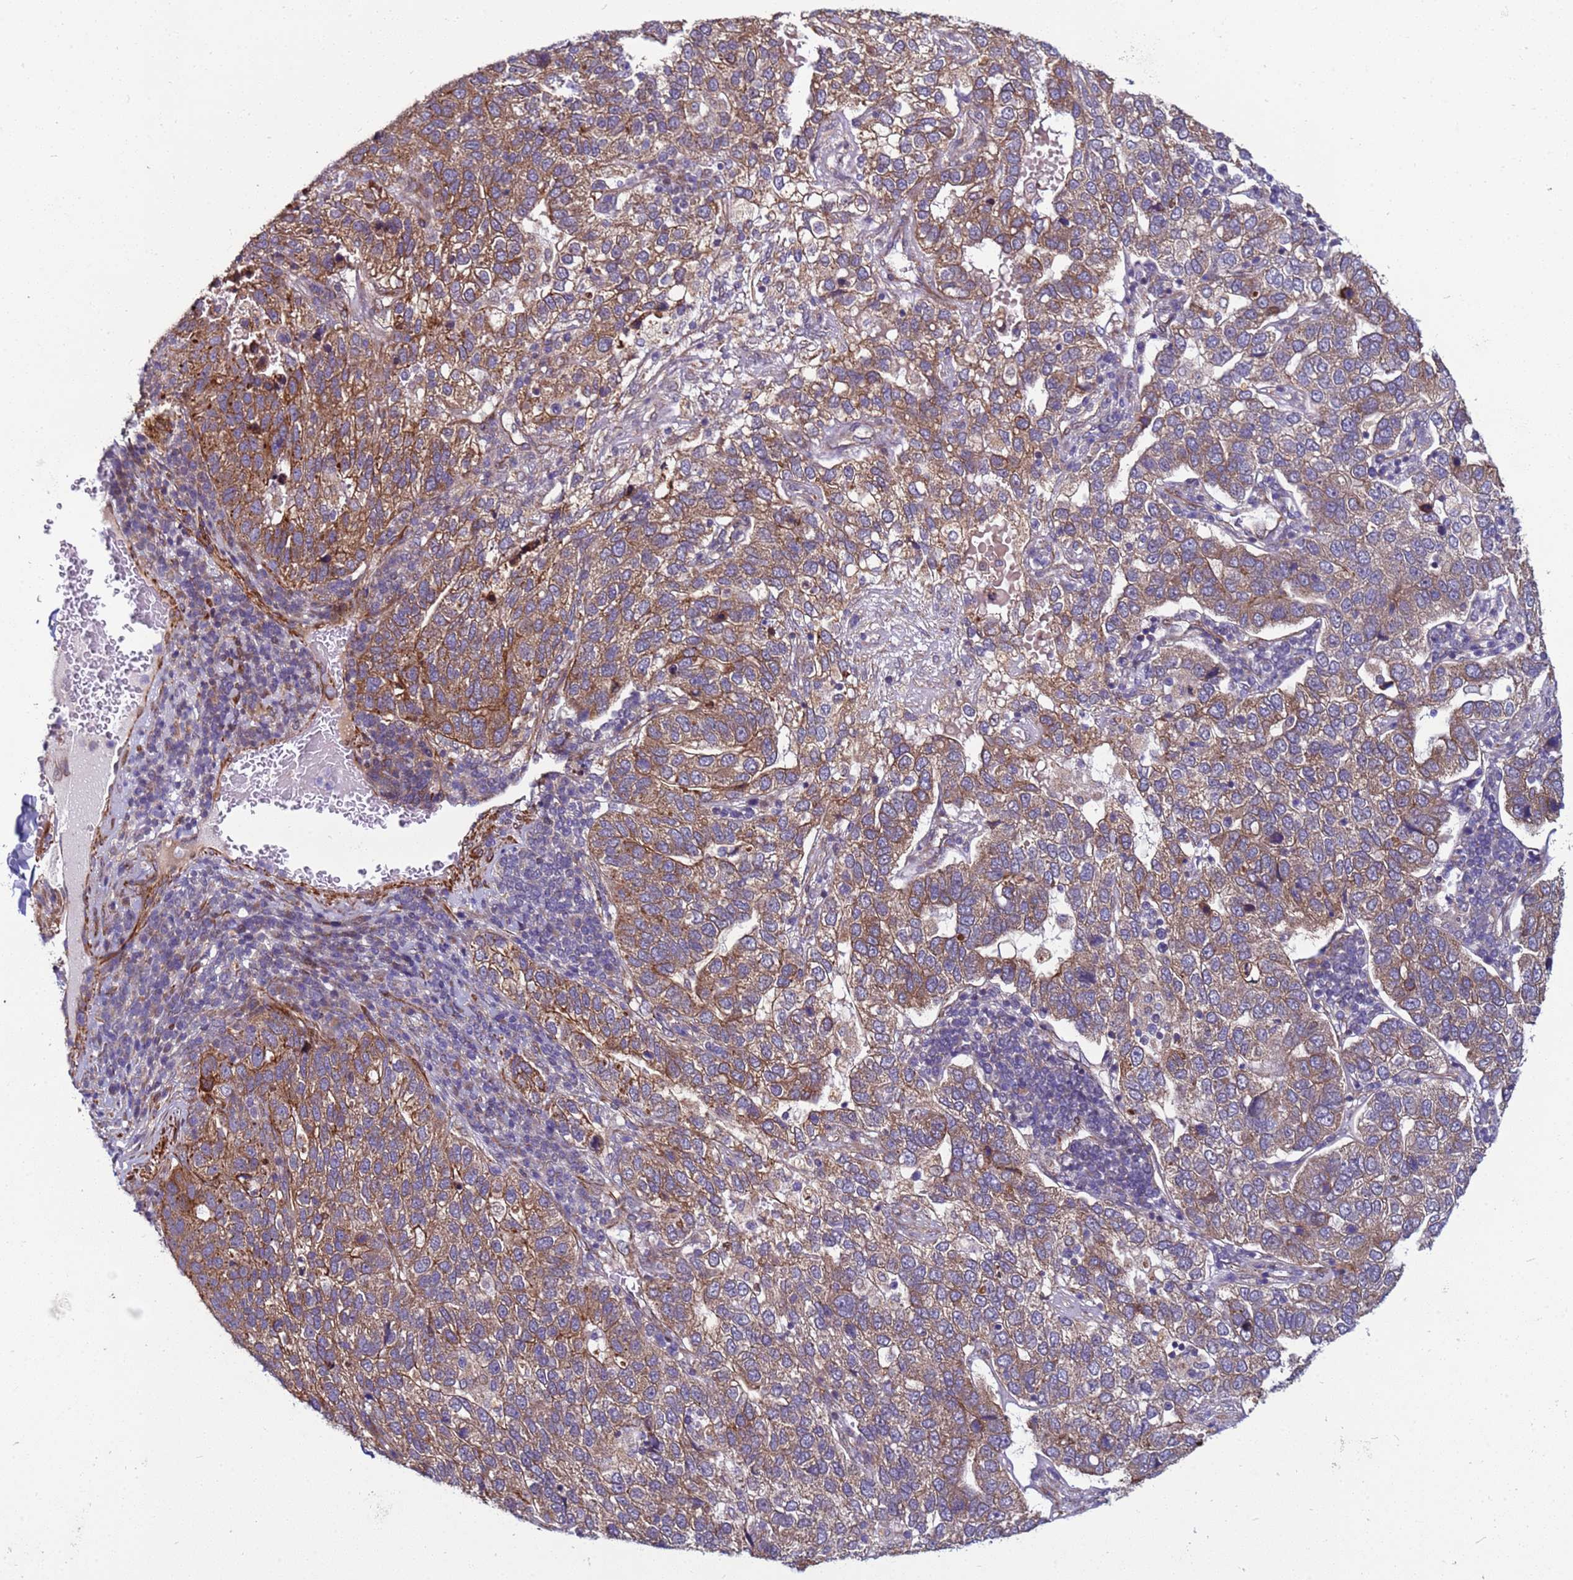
{"staining": {"intensity": "moderate", "quantity": ">75%", "location": "cytoplasmic/membranous"}, "tissue": "pancreatic cancer", "cell_type": "Tumor cells", "image_type": "cancer", "snomed": [{"axis": "morphology", "description": "Adenocarcinoma, NOS"}, {"axis": "topography", "description": "Pancreas"}], "caption": "Moderate cytoplasmic/membranous expression is appreciated in approximately >75% of tumor cells in adenocarcinoma (pancreatic).", "gene": "MCRIP1", "patient": {"sex": "female", "age": 61}}